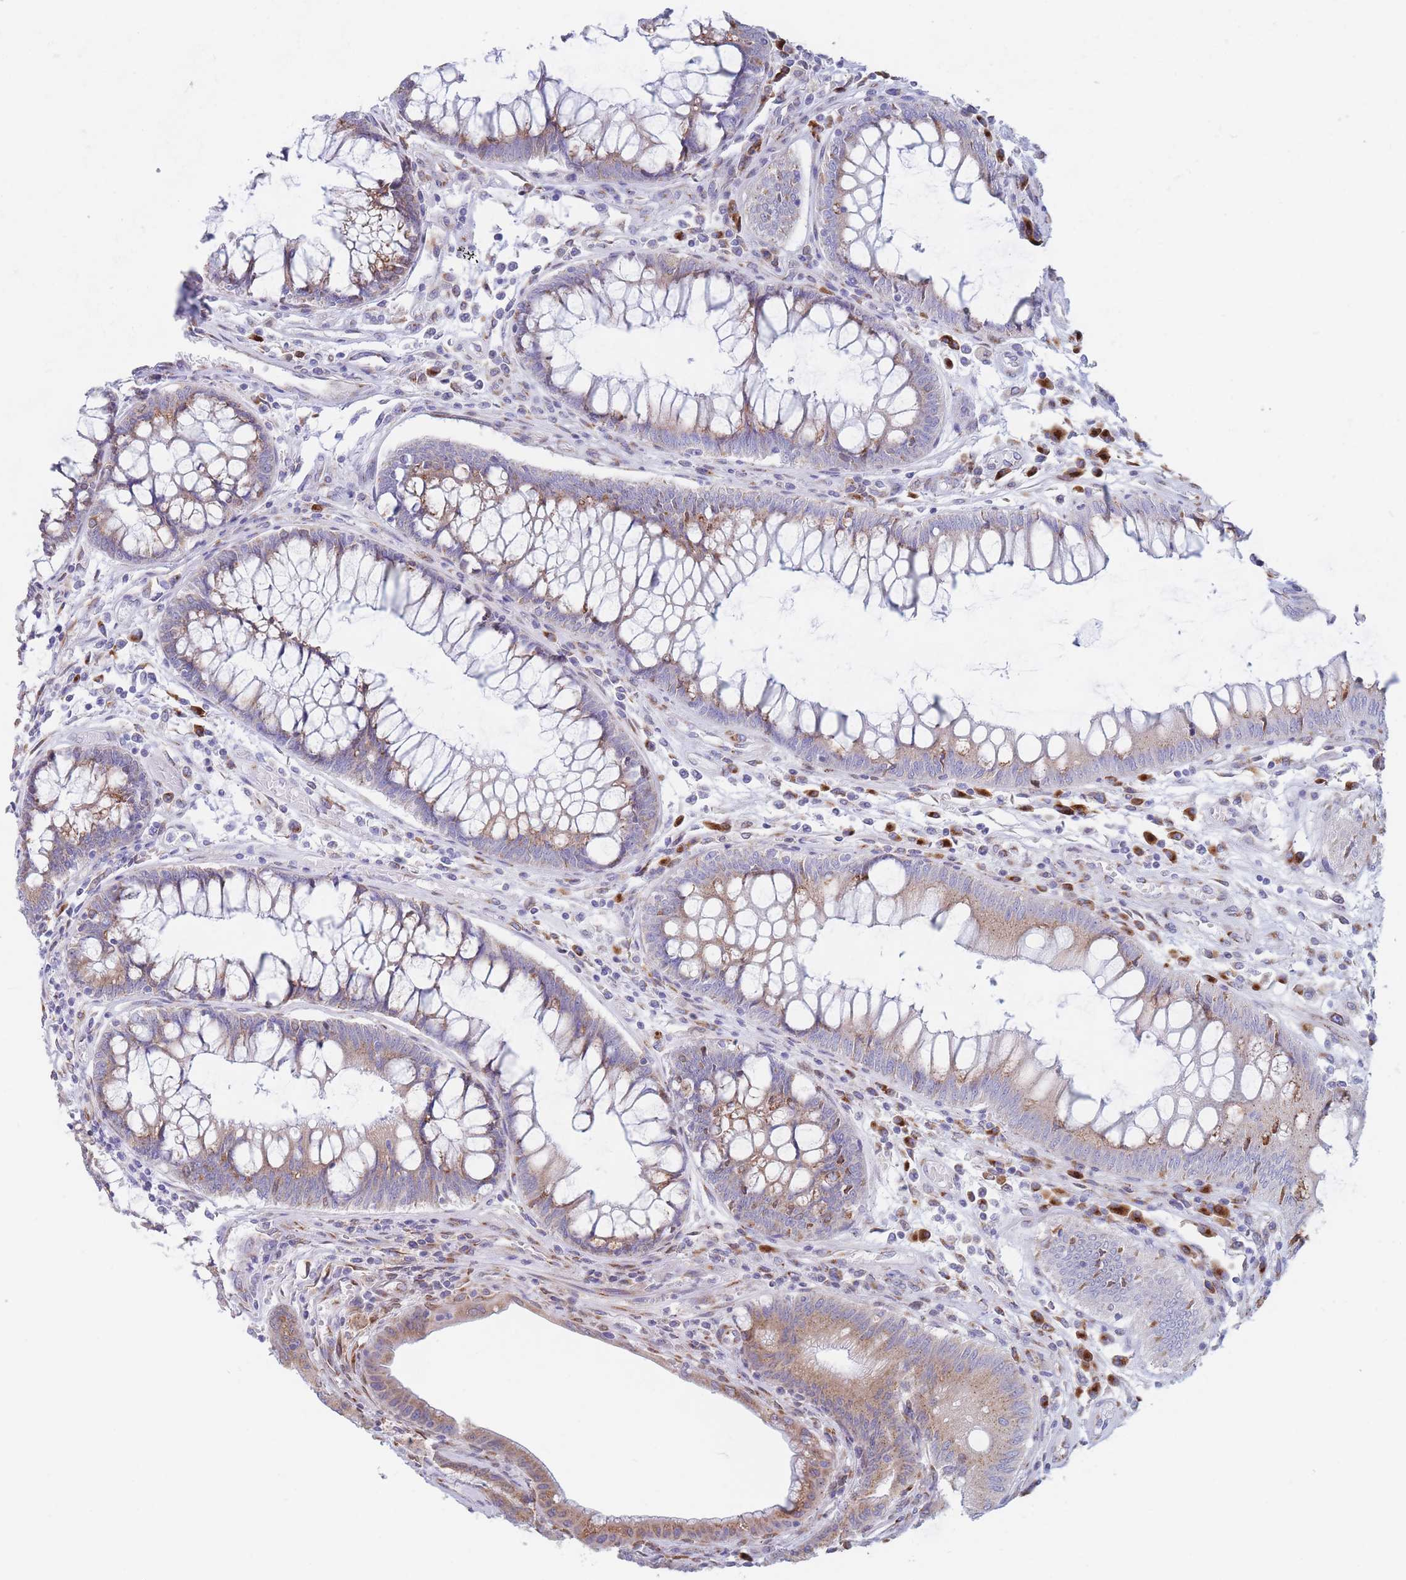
{"staining": {"intensity": "moderate", "quantity": "25%-75%", "location": "cytoplasmic/membranous"}, "tissue": "colorectal cancer", "cell_type": "Tumor cells", "image_type": "cancer", "snomed": [{"axis": "morphology", "description": "Adenocarcinoma, NOS"}, {"axis": "topography", "description": "Colon"}], "caption": "Tumor cells exhibit moderate cytoplasmic/membranous positivity in about 25%-75% of cells in adenocarcinoma (colorectal). (DAB IHC, brown staining for protein, blue staining for nuclei).", "gene": "MRPL30", "patient": {"sex": "female", "age": 67}}